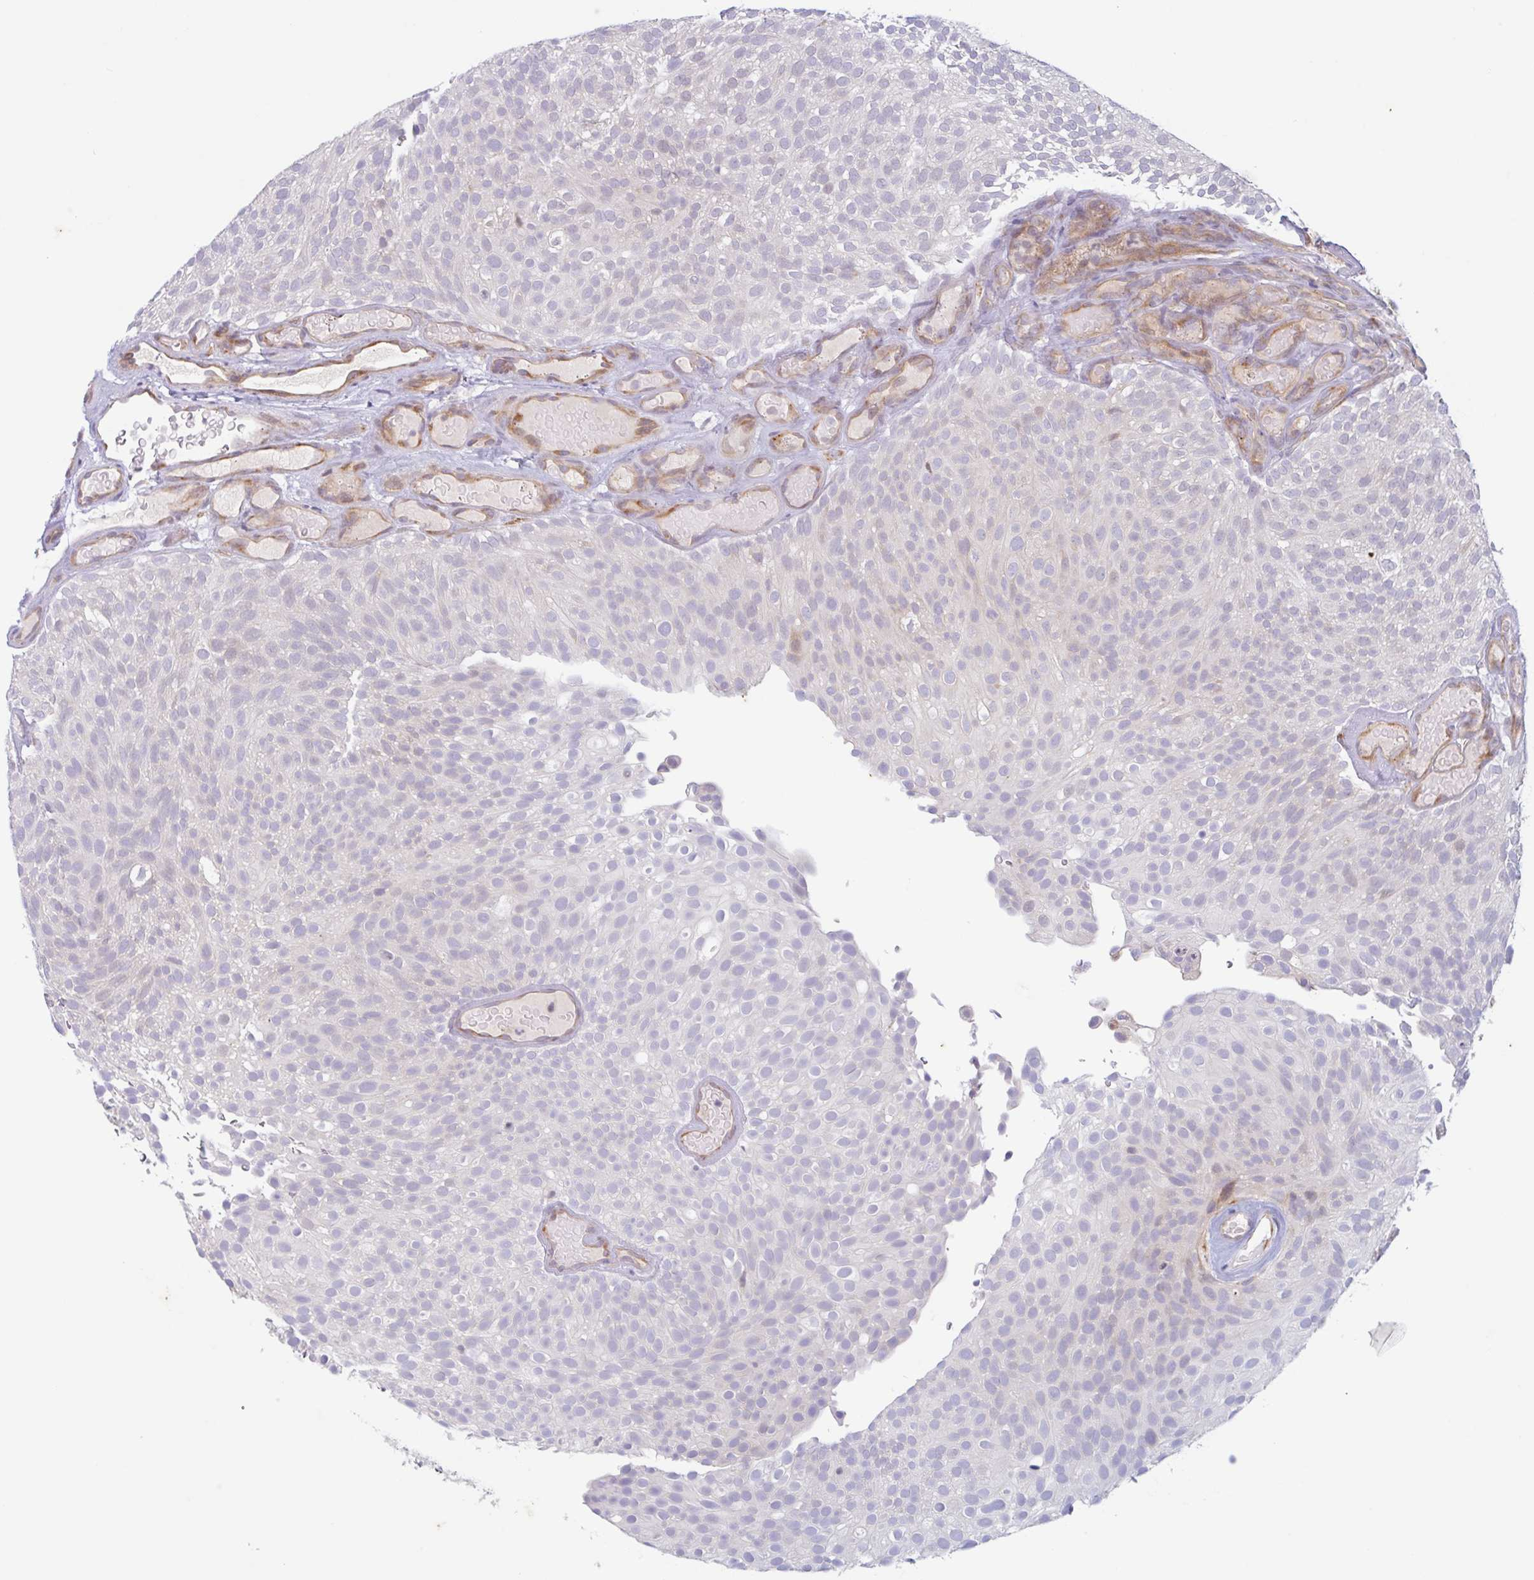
{"staining": {"intensity": "weak", "quantity": "<25%", "location": "cytoplasmic/membranous"}, "tissue": "urothelial cancer", "cell_type": "Tumor cells", "image_type": "cancer", "snomed": [{"axis": "morphology", "description": "Urothelial carcinoma, Low grade"}, {"axis": "topography", "description": "Urinary bladder"}], "caption": "Low-grade urothelial carcinoma stained for a protein using immunohistochemistry shows no positivity tumor cells.", "gene": "RIT1", "patient": {"sex": "male", "age": 78}}